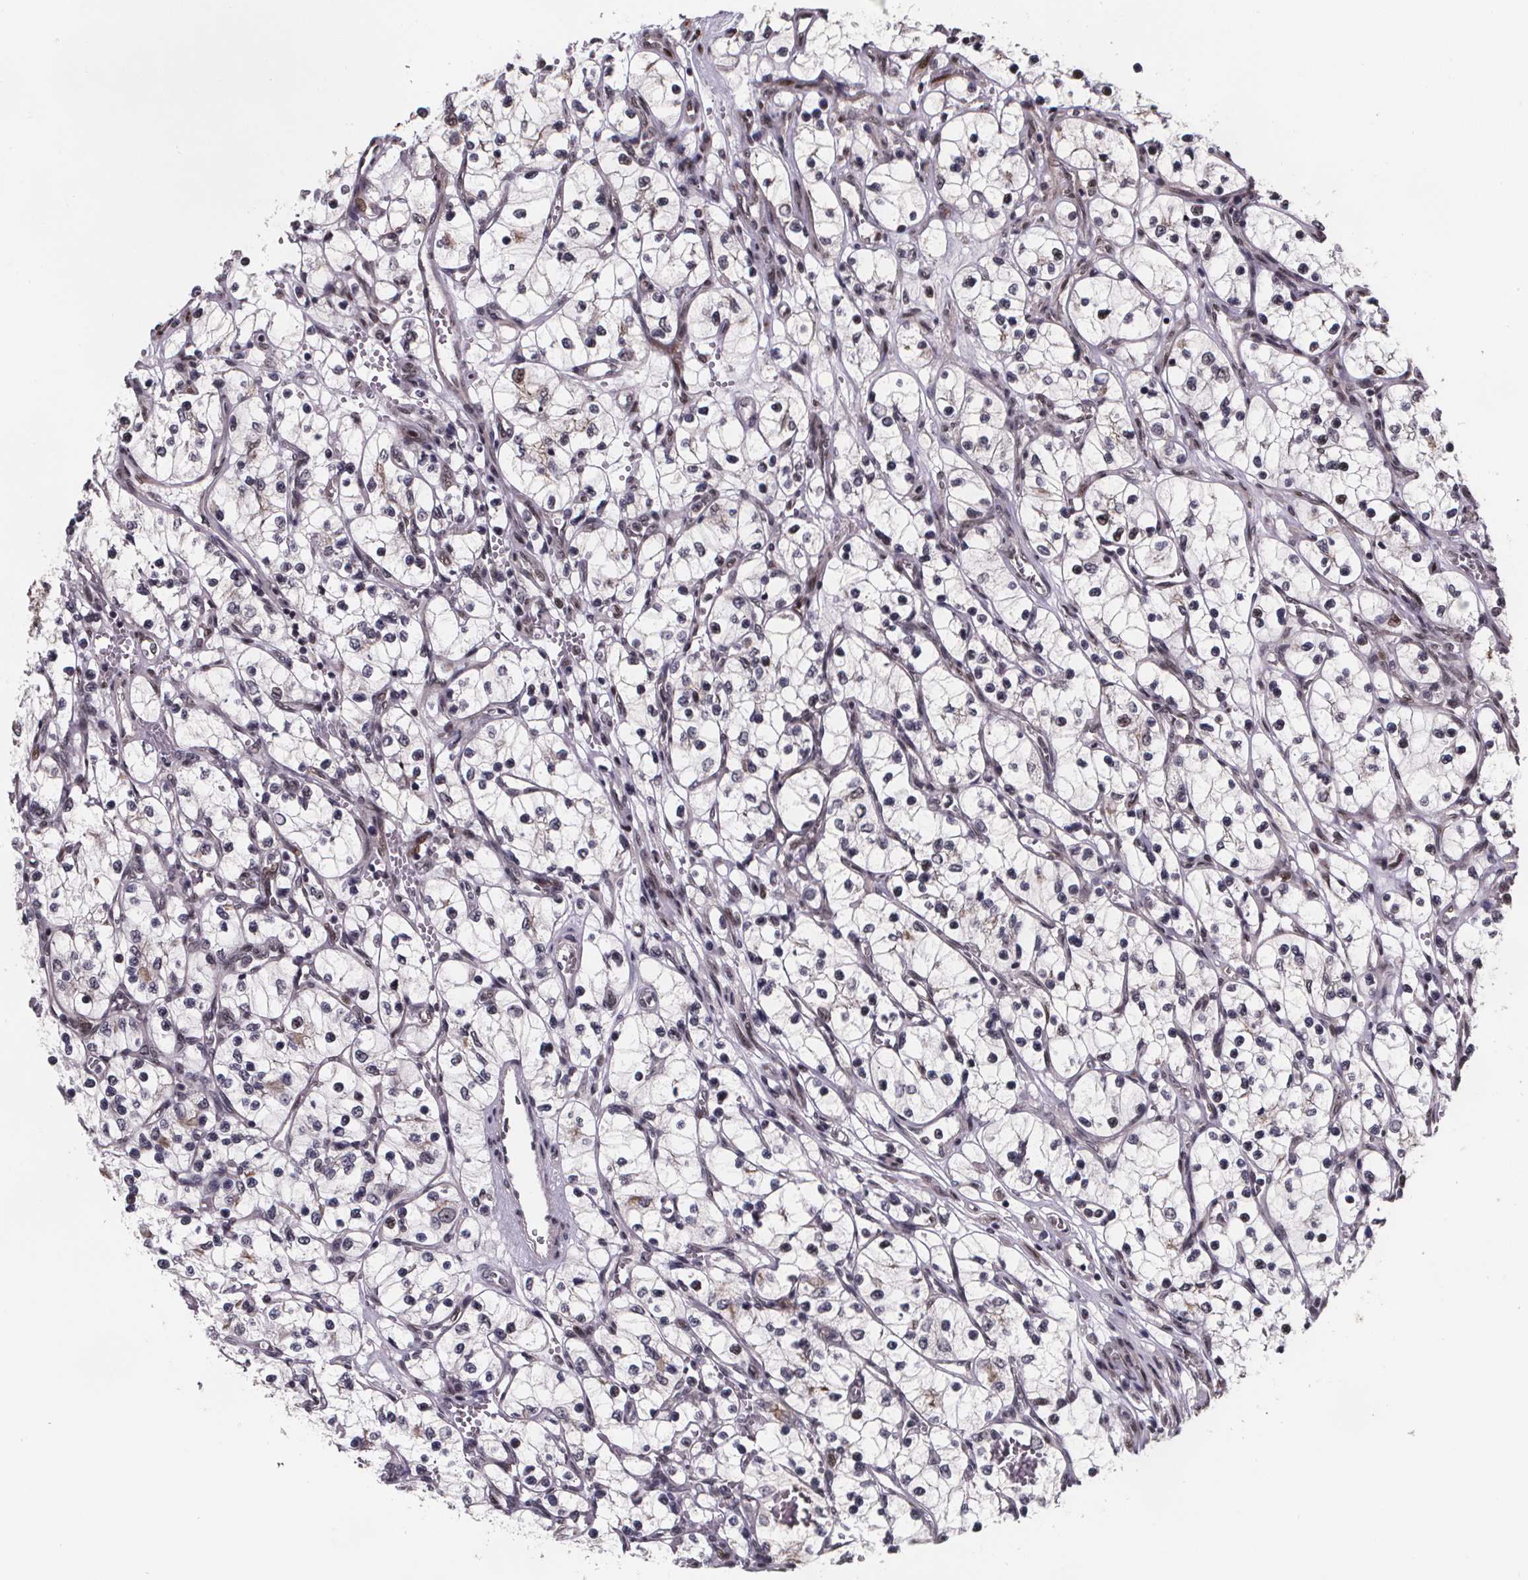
{"staining": {"intensity": "negative", "quantity": "none", "location": "none"}, "tissue": "renal cancer", "cell_type": "Tumor cells", "image_type": "cancer", "snomed": [{"axis": "morphology", "description": "Adenocarcinoma, NOS"}, {"axis": "topography", "description": "Kidney"}], "caption": "Renal adenocarcinoma stained for a protein using immunohistochemistry displays no positivity tumor cells.", "gene": "U2SURP", "patient": {"sex": "female", "age": 69}}